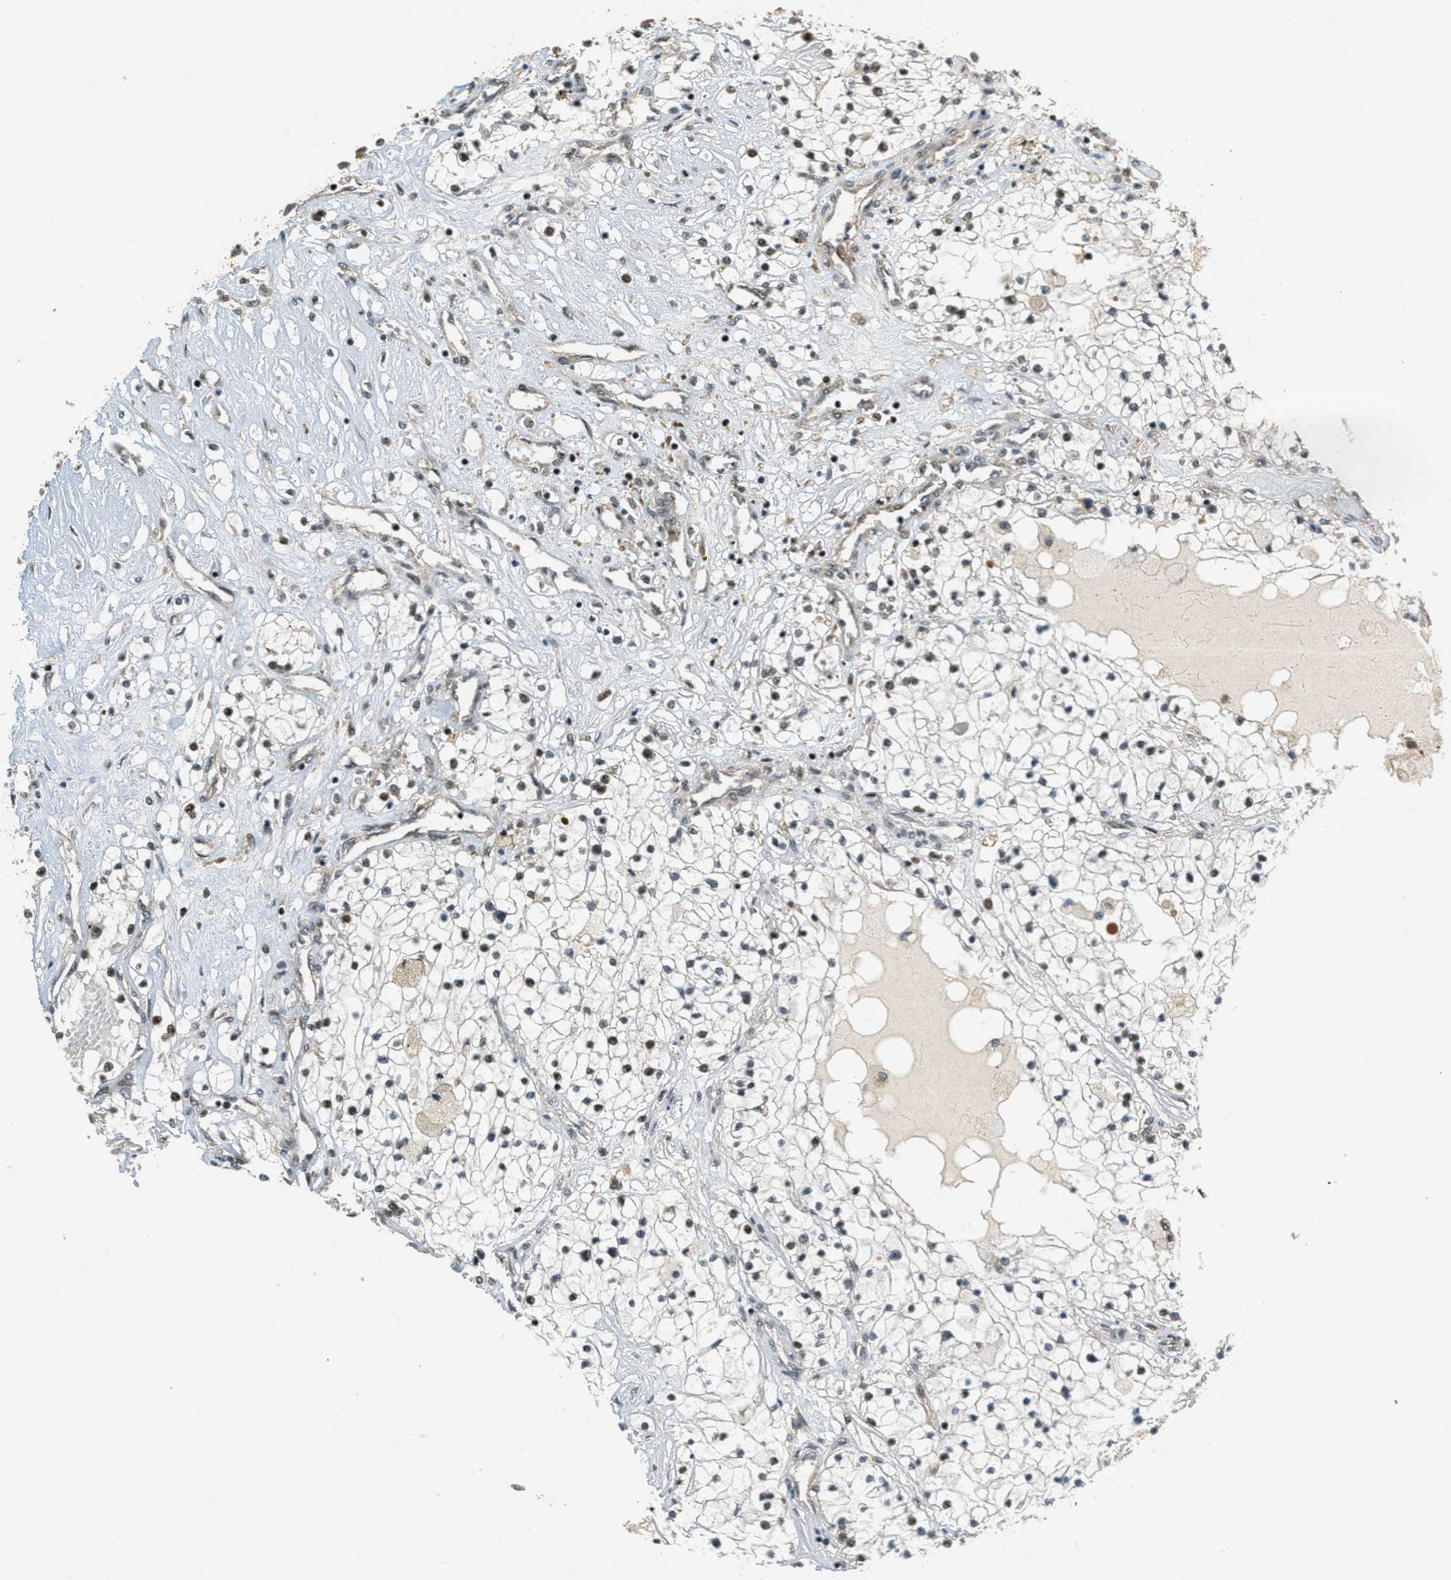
{"staining": {"intensity": "moderate", "quantity": "25%-75%", "location": "nuclear"}, "tissue": "renal cancer", "cell_type": "Tumor cells", "image_type": "cancer", "snomed": [{"axis": "morphology", "description": "Adenocarcinoma, NOS"}, {"axis": "topography", "description": "Kidney"}], "caption": "Protein staining displays moderate nuclear expression in about 25%-75% of tumor cells in renal cancer.", "gene": "FOXM1", "patient": {"sex": "male", "age": 68}}